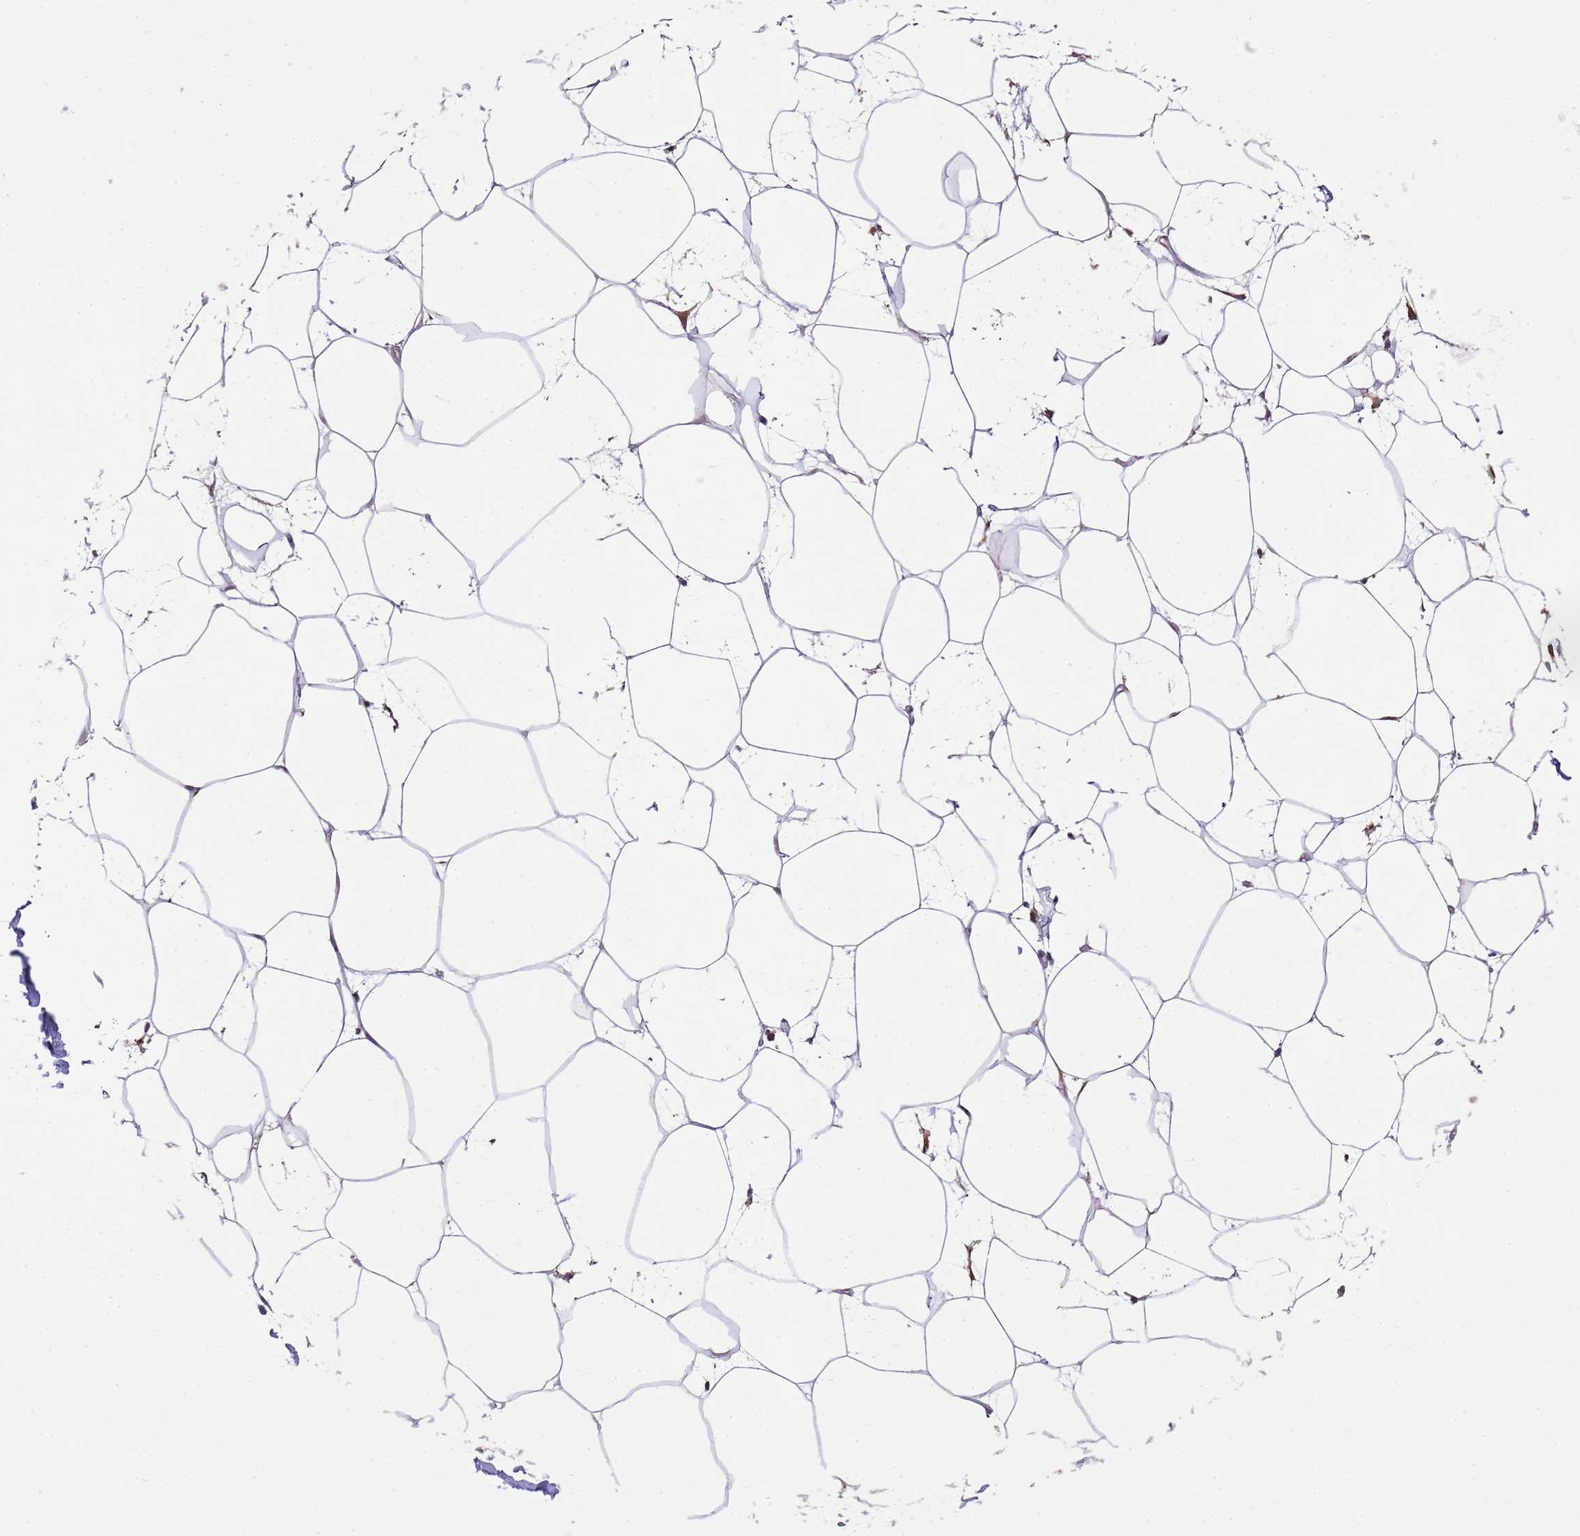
{"staining": {"intensity": "moderate", "quantity": "<25%", "location": "cytoplasmic/membranous"}, "tissue": "adipose tissue", "cell_type": "Adipocytes", "image_type": "normal", "snomed": [{"axis": "morphology", "description": "Normal tissue, NOS"}, {"axis": "topography", "description": "Adipose tissue"}], "caption": "Moderate cytoplasmic/membranous staining for a protein is identified in approximately <25% of adipocytes of unremarkable adipose tissue using immunohistochemistry (IHC).", "gene": "GABRE", "patient": {"sex": "female", "age": 37}}